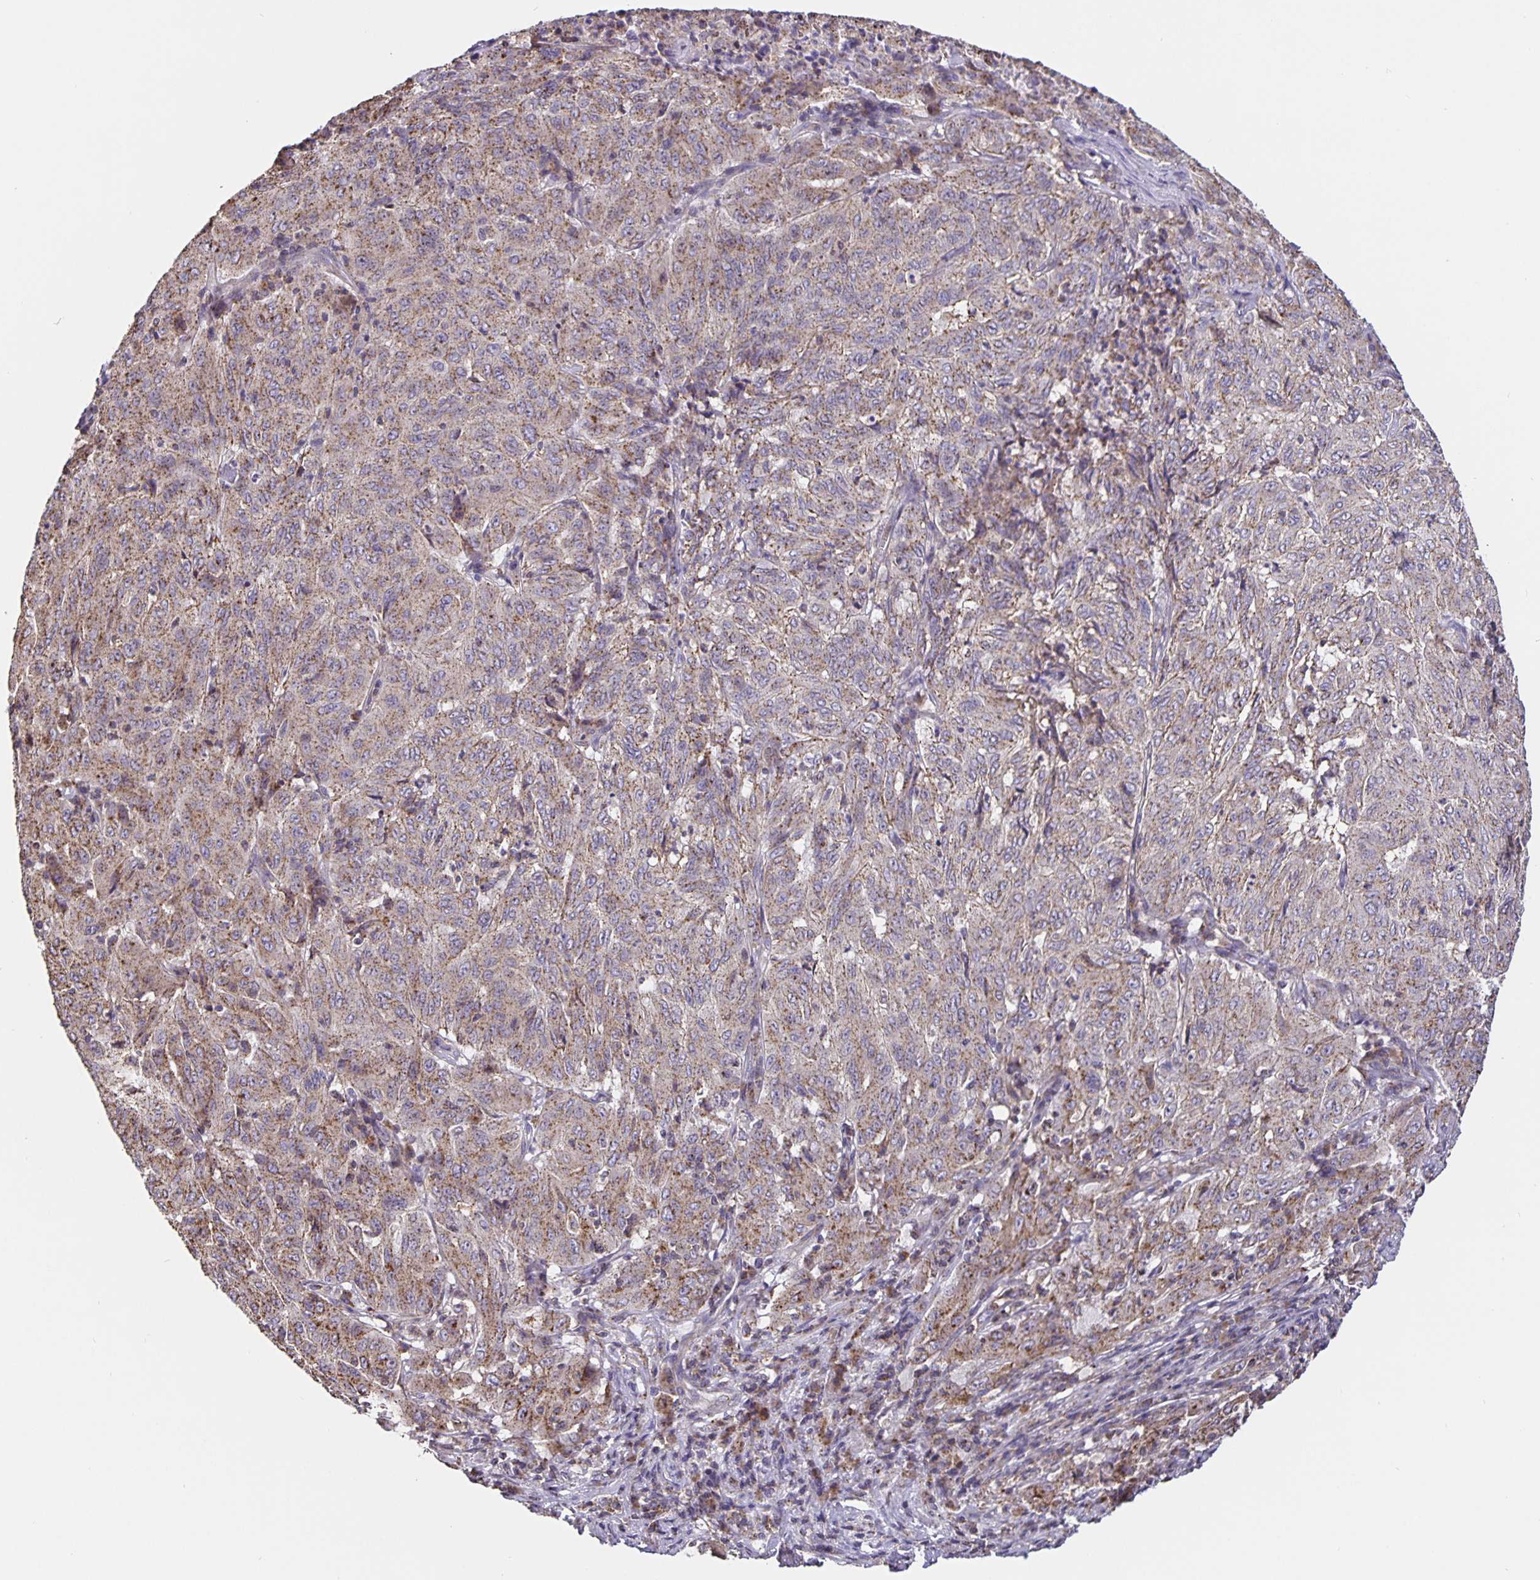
{"staining": {"intensity": "weak", "quantity": ">75%", "location": "cytoplasmic/membranous"}, "tissue": "pancreatic cancer", "cell_type": "Tumor cells", "image_type": "cancer", "snomed": [{"axis": "morphology", "description": "Adenocarcinoma, NOS"}, {"axis": "topography", "description": "Pancreas"}], "caption": "Brown immunohistochemical staining in pancreatic adenocarcinoma exhibits weak cytoplasmic/membranous positivity in about >75% of tumor cells.", "gene": "TMEM71", "patient": {"sex": "male", "age": 63}}